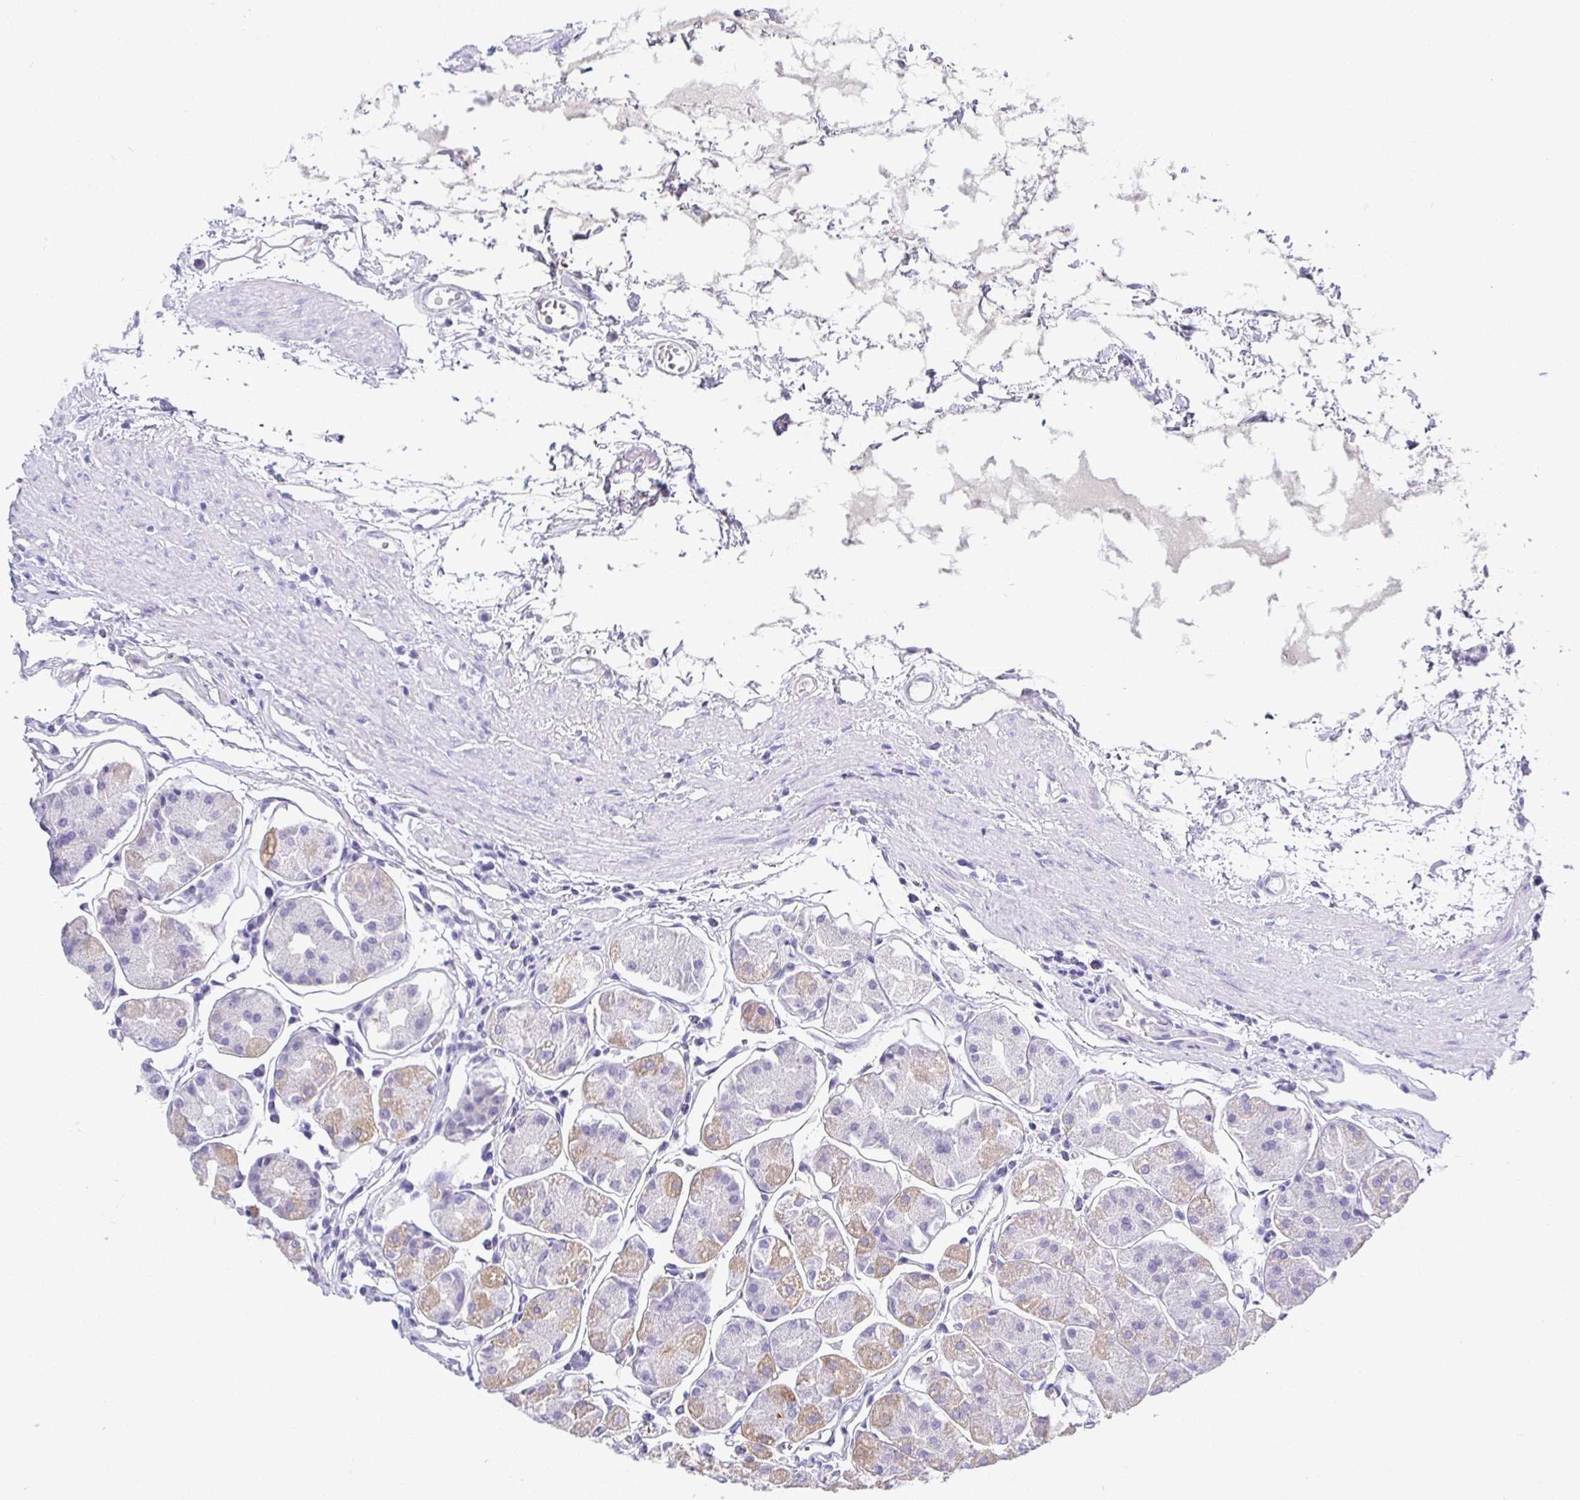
{"staining": {"intensity": "moderate", "quantity": "25%-75%", "location": "cytoplasmic/membranous"}, "tissue": "stomach", "cell_type": "Glandular cells", "image_type": "normal", "snomed": [{"axis": "morphology", "description": "Normal tissue, NOS"}, {"axis": "topography", "description": "Stomach"}], "caption": "Moderate cytoplasmic/membranous protein expression is appreciated in about 25%-75% of glandular cells in stomach.", "gene": "TMEM241", "patient": {"sex": "male", "age": 55}}